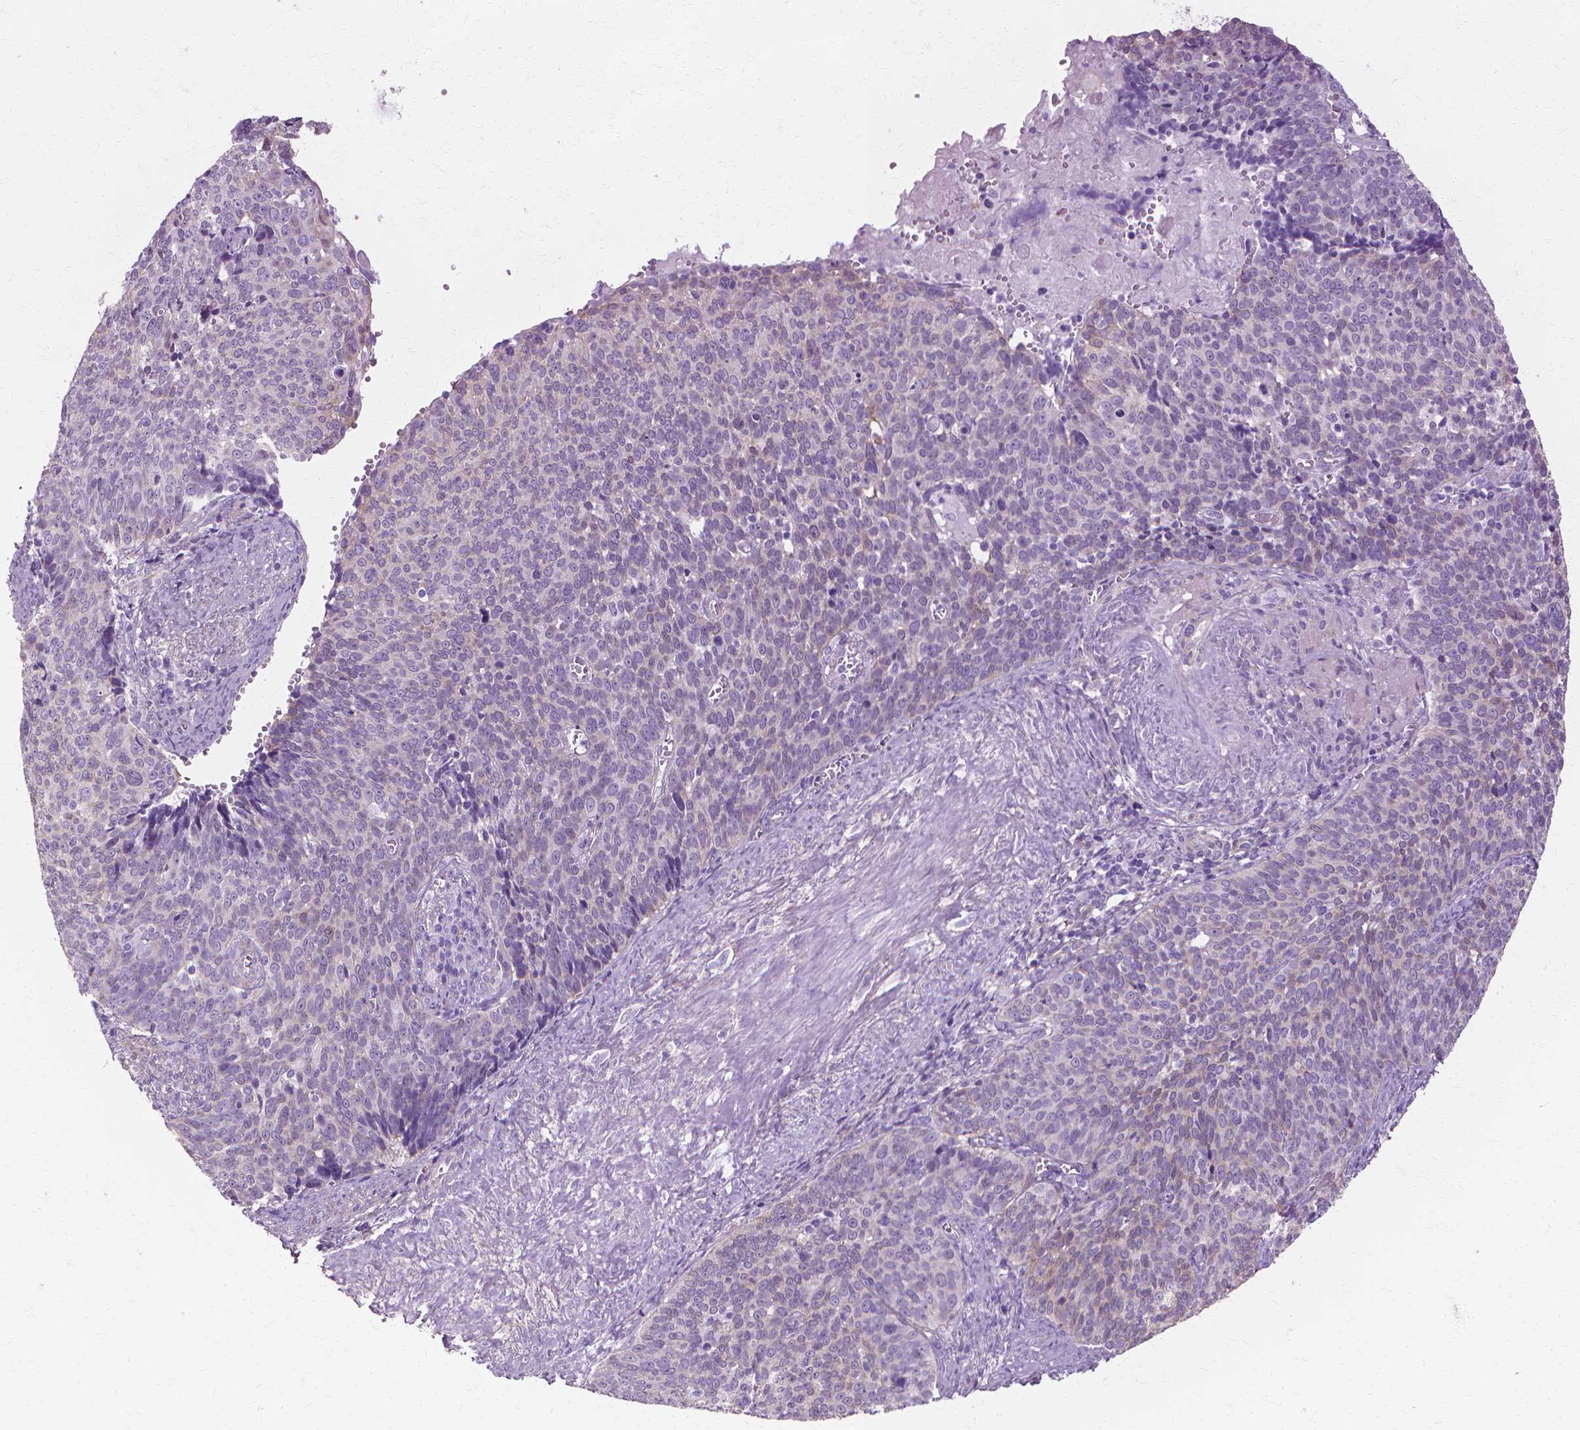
{"staining": {"intensity": "negative", "quantity": "none", "location": "none"}, "tissue": "cervical cancer", "cell_type": "Tumor cells", "image_type": "cancer", "snomed": [{"axis": "morphology", "description": "Normal tissue, NOS"}, {"axis": "morphology", "description": "Squamous cell carcinoma, NOS"}, {"axis": "topography", "description": "Cervix"}], "caption": "IHC of human squamous cell carcinoma (cervical) shows no expression in tumor cells.", "gene": "CFAP157", "patient": {"sex": "female", "age": 39}}